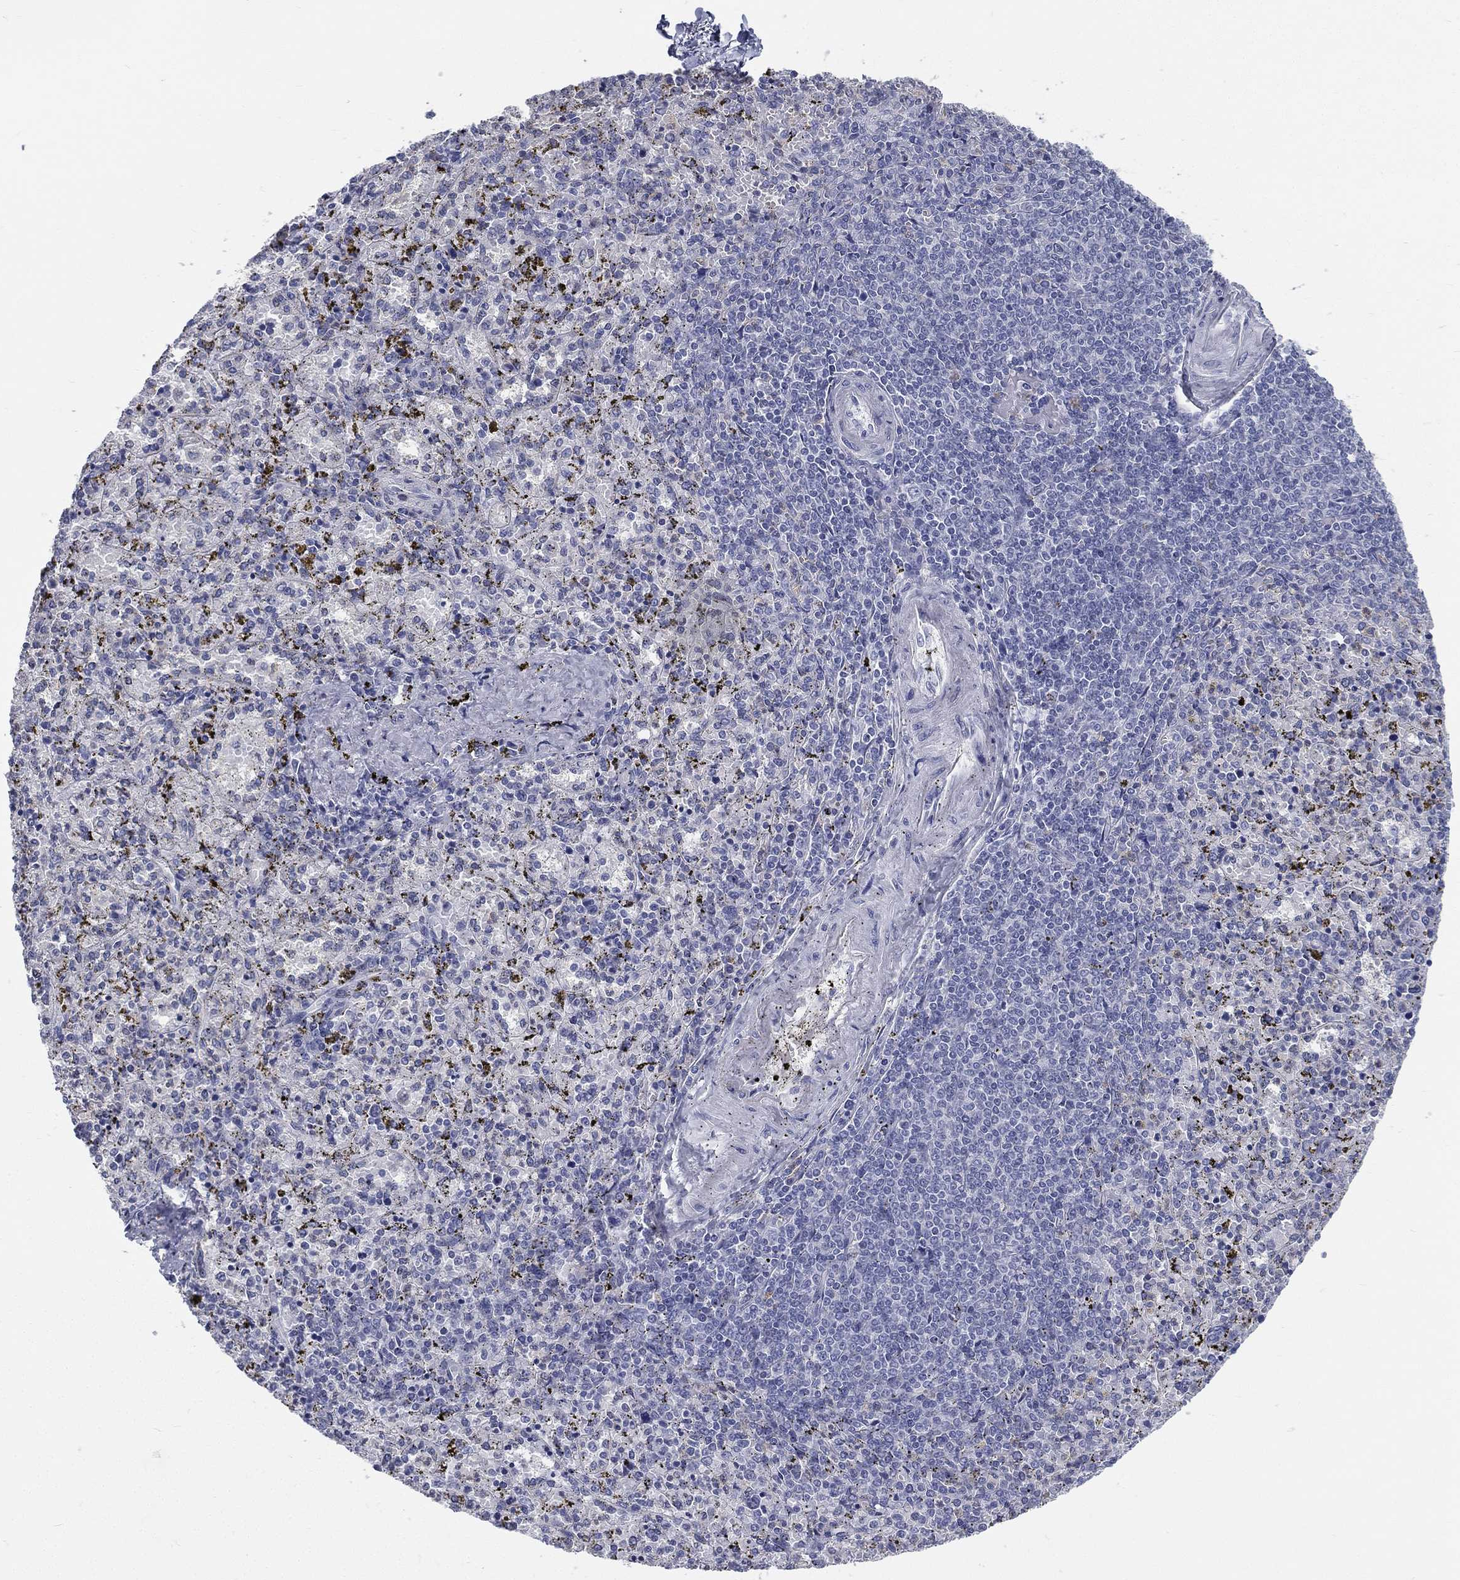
{"staining": {"intensity": "negative", "quantity": "none", "location": "none"}, "tissue": "spleen", "cell_type": "Cells in red pulp", "image_type": "normal", "snomed": [{"axis": "morphology", "description": "Normal tissue, NOS"}, {"axis": "topography", "description": "Spleen"}], "caption": "IHC photomicrograph of normal spleen stained for a protein (brown), which demonstrates no staining in cells in red pulp. (DAB IHC, high magnification).", "gene": "DEFB121", "patient": {"sex": "female", "age": 50}}